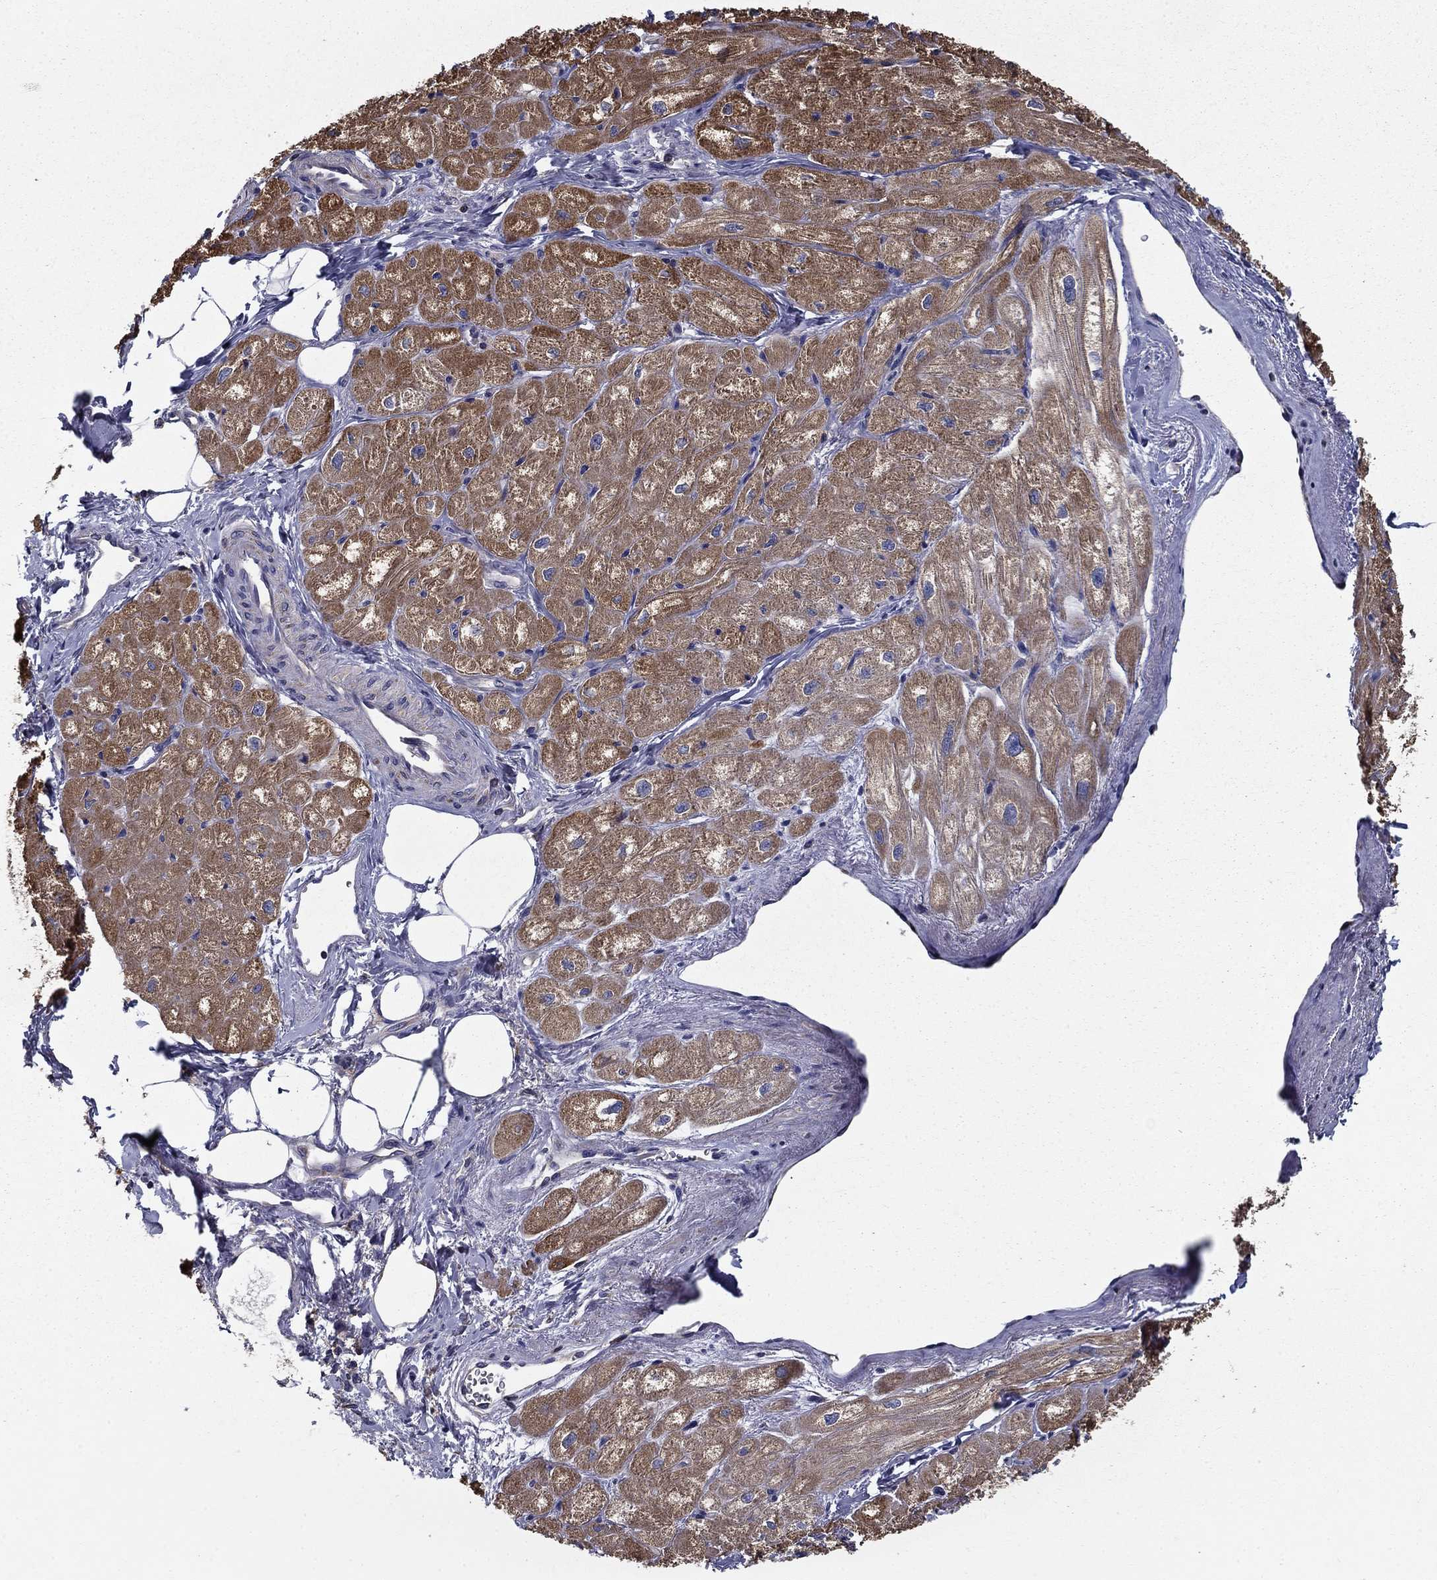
{"staining": {"intensity": "strong", "quantity": "25%-75%", "location": "cytoplasmic/membranous"}, "tissue": "heart muscle", "cell_type": "Cardiomyocytes", "image_type": "normal", "snomed": [{"axis": "morphology", "description": "Normal tissue, NOS"}, {"axis": "topography", "description": "Heart"}], "caption": "Normal heart muscle reveals strong cytoplasmic/membranous expression in approximately 25%-75% of cardiomyocytes.", "gene": "NME5", "patient": {"sex": "male", "age": 57}}